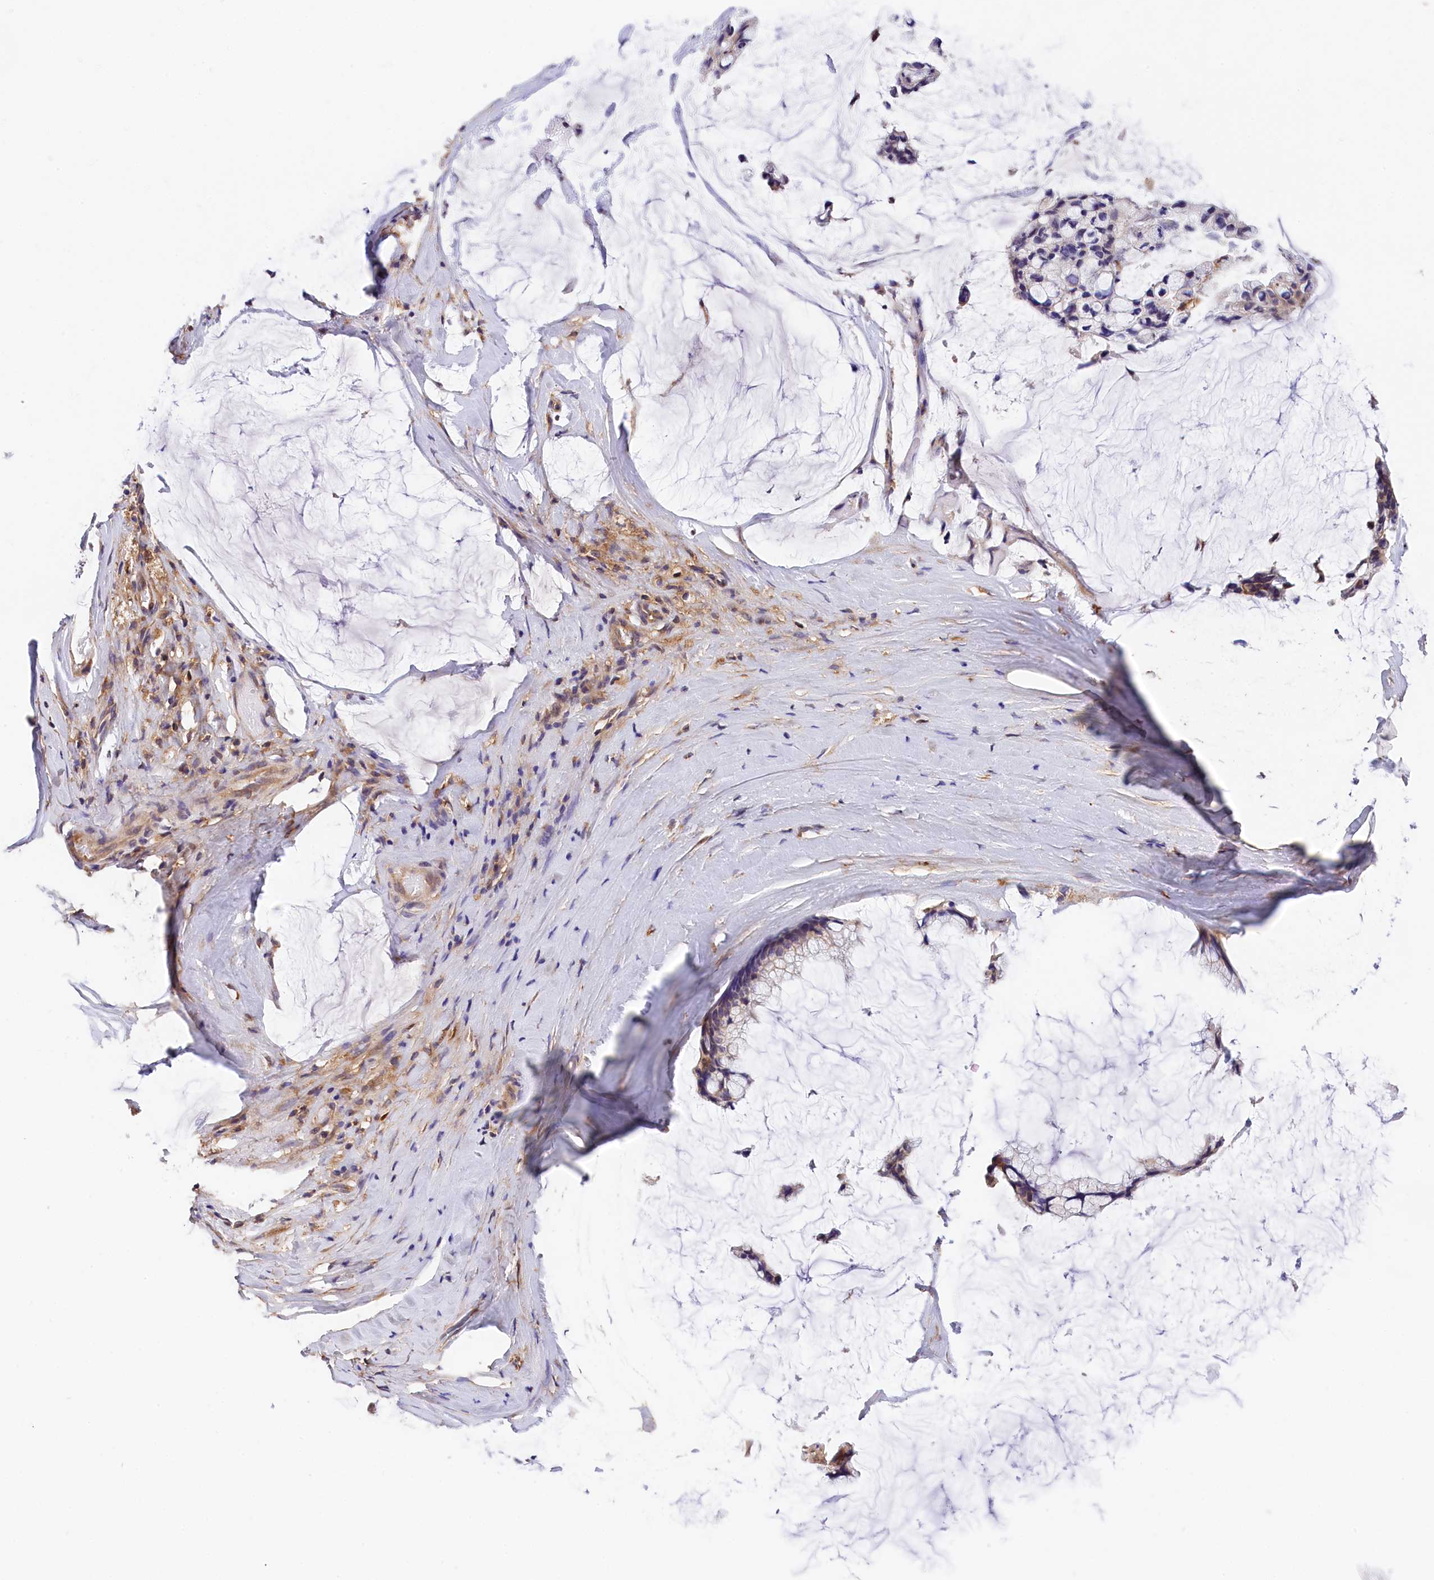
{"staining": {"intensity": "moderate", "quantity": "<25%", "location": "cytoplasmic/membranous"}, "tissue": "ovarian cancer", "cell_type": "Tumor cells", "image_type": "cancer", "snomed": [{"axis": "morphology", "description": "Cystadenocarcinoma, mucinous, NOS"}, {"axis": "topography", "description": "Ovary"}], "caption": "Immunohistochemistry (IHC) (DAB) staining of ovarian mucinous cystadenocarcinoma displays moderate cytoplasmic/membranous protein staining in about <25% of tumor cells.", "gene": "OAS3", "patient": {"sex": "female", "age": 39}}